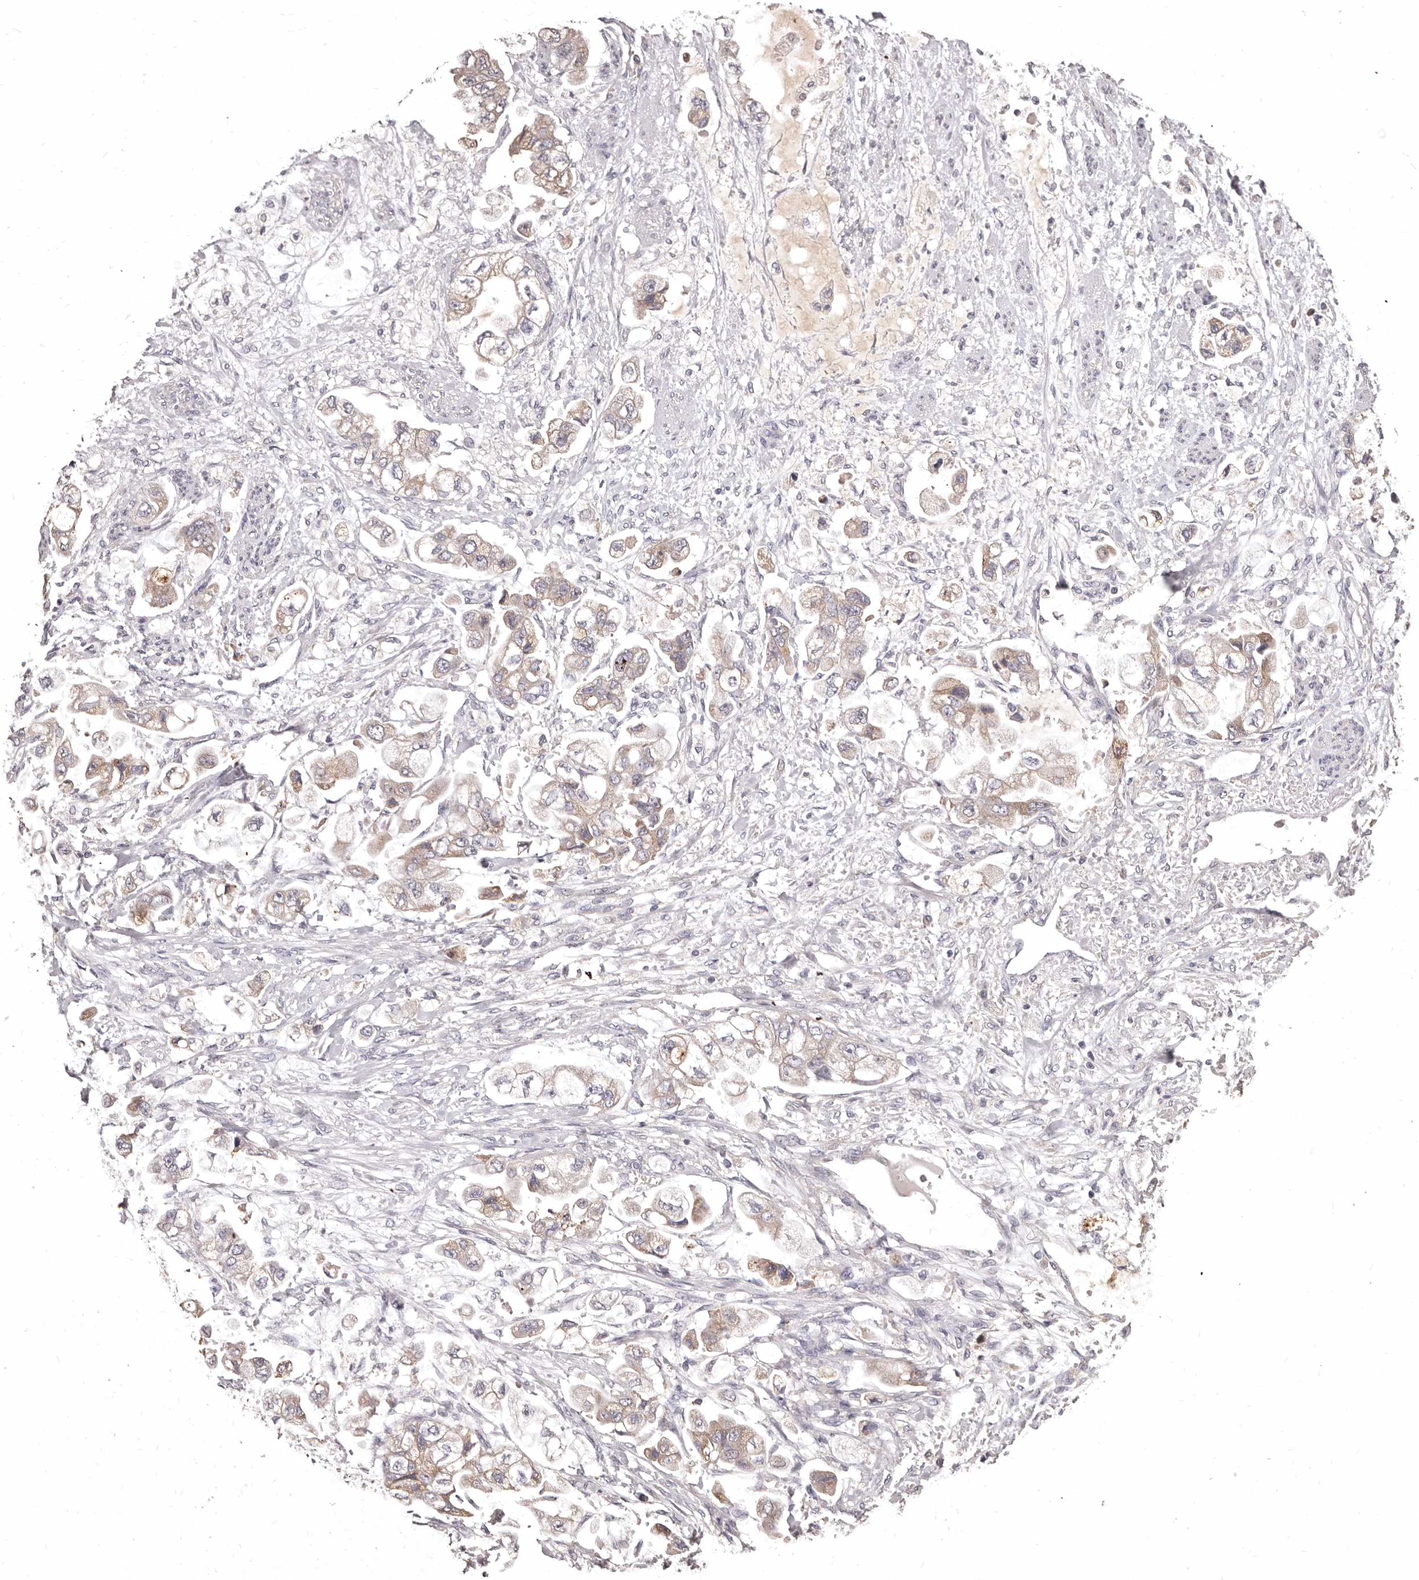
{"staining": {"intensity": "weak", "quantity": ">75%", "location": "cytoplasmic/membranous"}, "tissue": "stomach cancer", "cell_type": "Tumor cells", "image_type": "cancer", "snomed": [{"axis": "morphology", "description": "Adenocarcinoma, NOS"}, {"axis": "topography", "description": "Stomach"}], "caption": "Immunohistochemistry (IHC) of human adenocarcinoma (stomach) exhibits low levels of weak cytoplasmic/membranous staining in about >75% of tumor cells. (IHC, brightfield microscopy, high magnification).", "gene": "ETNK1", "patient": {"sex": "male", "age": 62}}